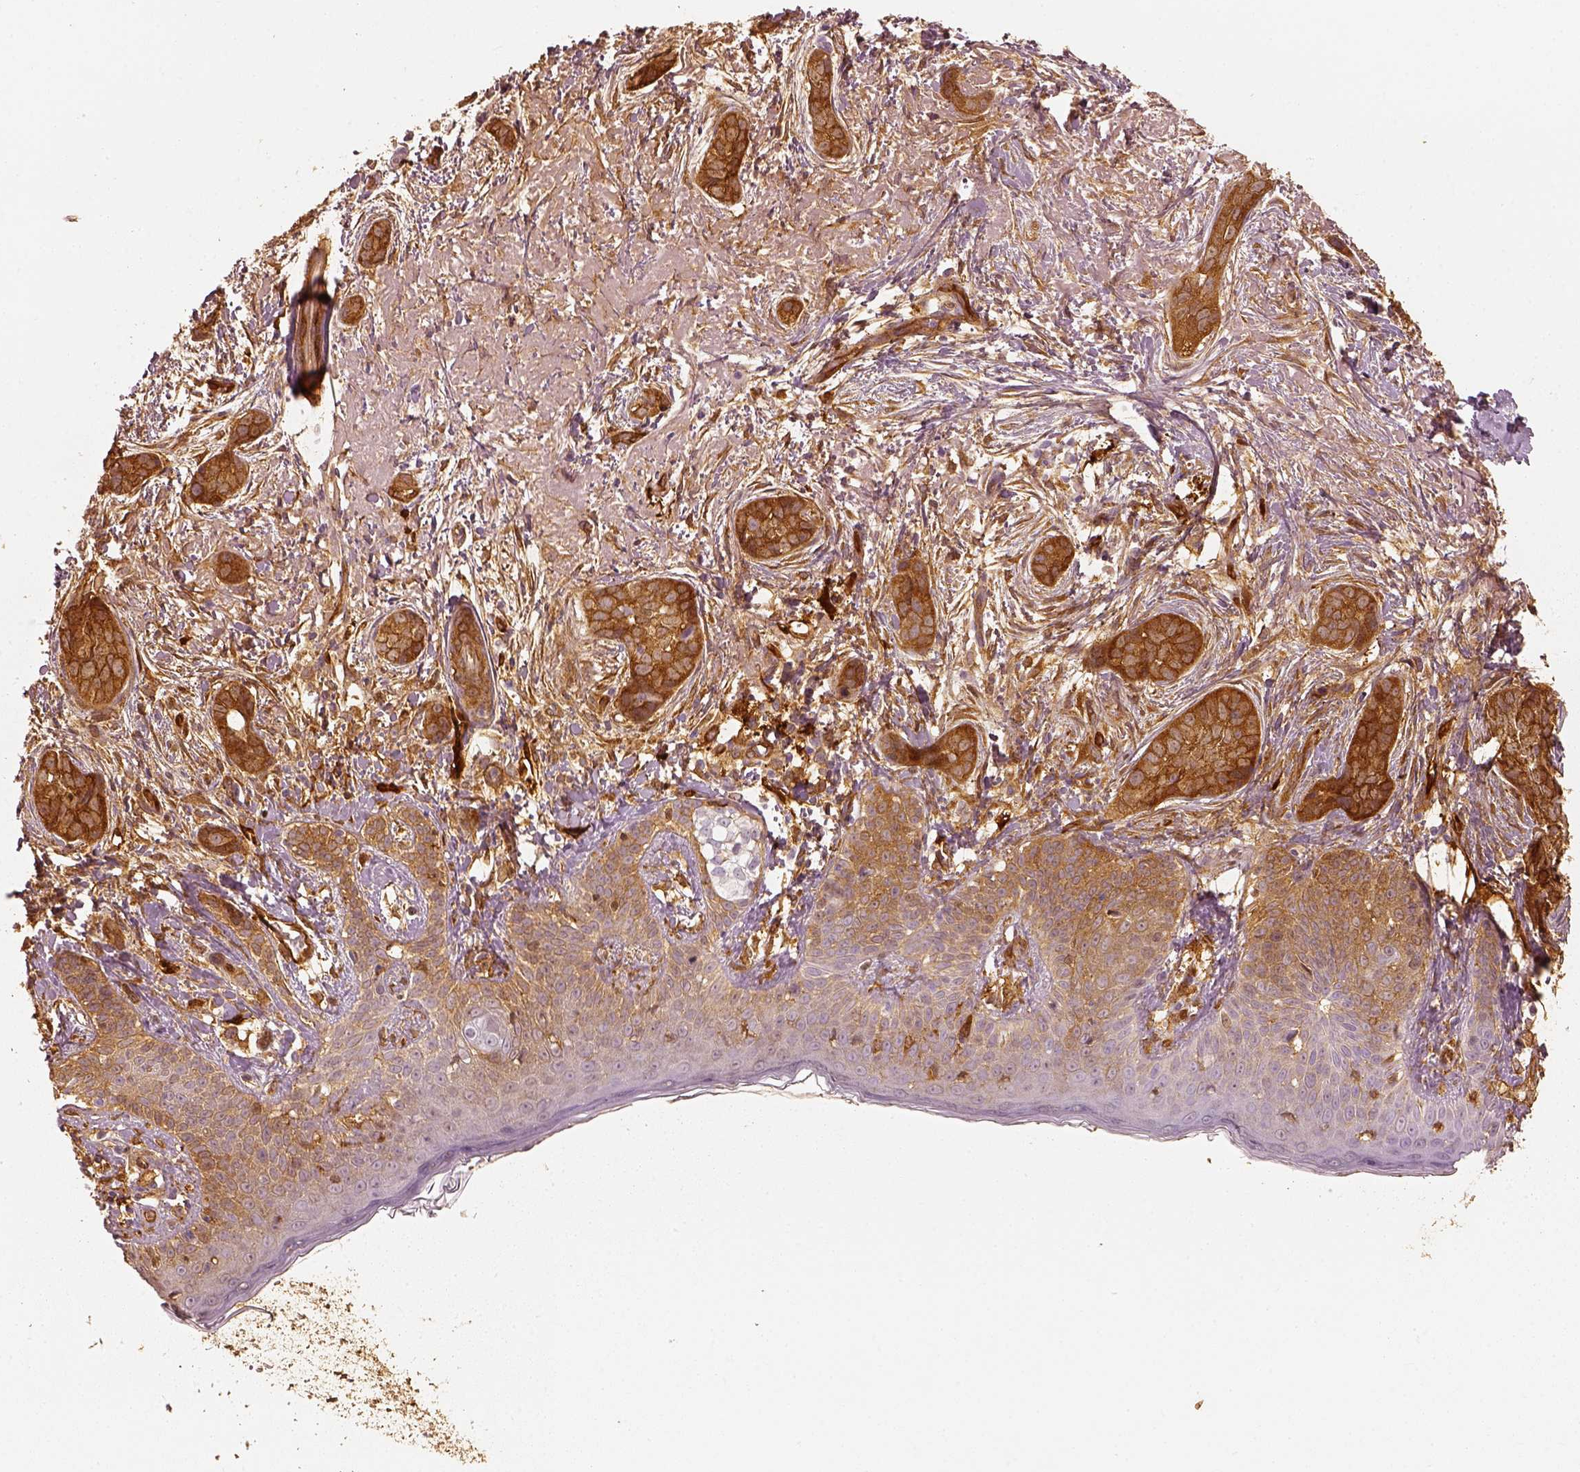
{"staining": {"intensity": "strong", "quantity": ">75%", "location": "cytoplasmic/membranous"}, "tissue": "skin cancer", "cell_type": "Tumor cells", "image_type": "cancer", "snomed": [{"axis": "morphology", "description": "Basal cell carcinoma"}, {"axis": "topography", "description": "Skin"}], "caption": "The immunohistochemical stain shows strong cytoplasmic/membranous positivity in tumor cells of skin cancer tissue. The staining was performed using DAB, with brown indicating positive protein expression. Nuclei are stained blue with hematoxylin.", "gene": "FSCN1", "patient": {"sex": "male", "age": 87}}